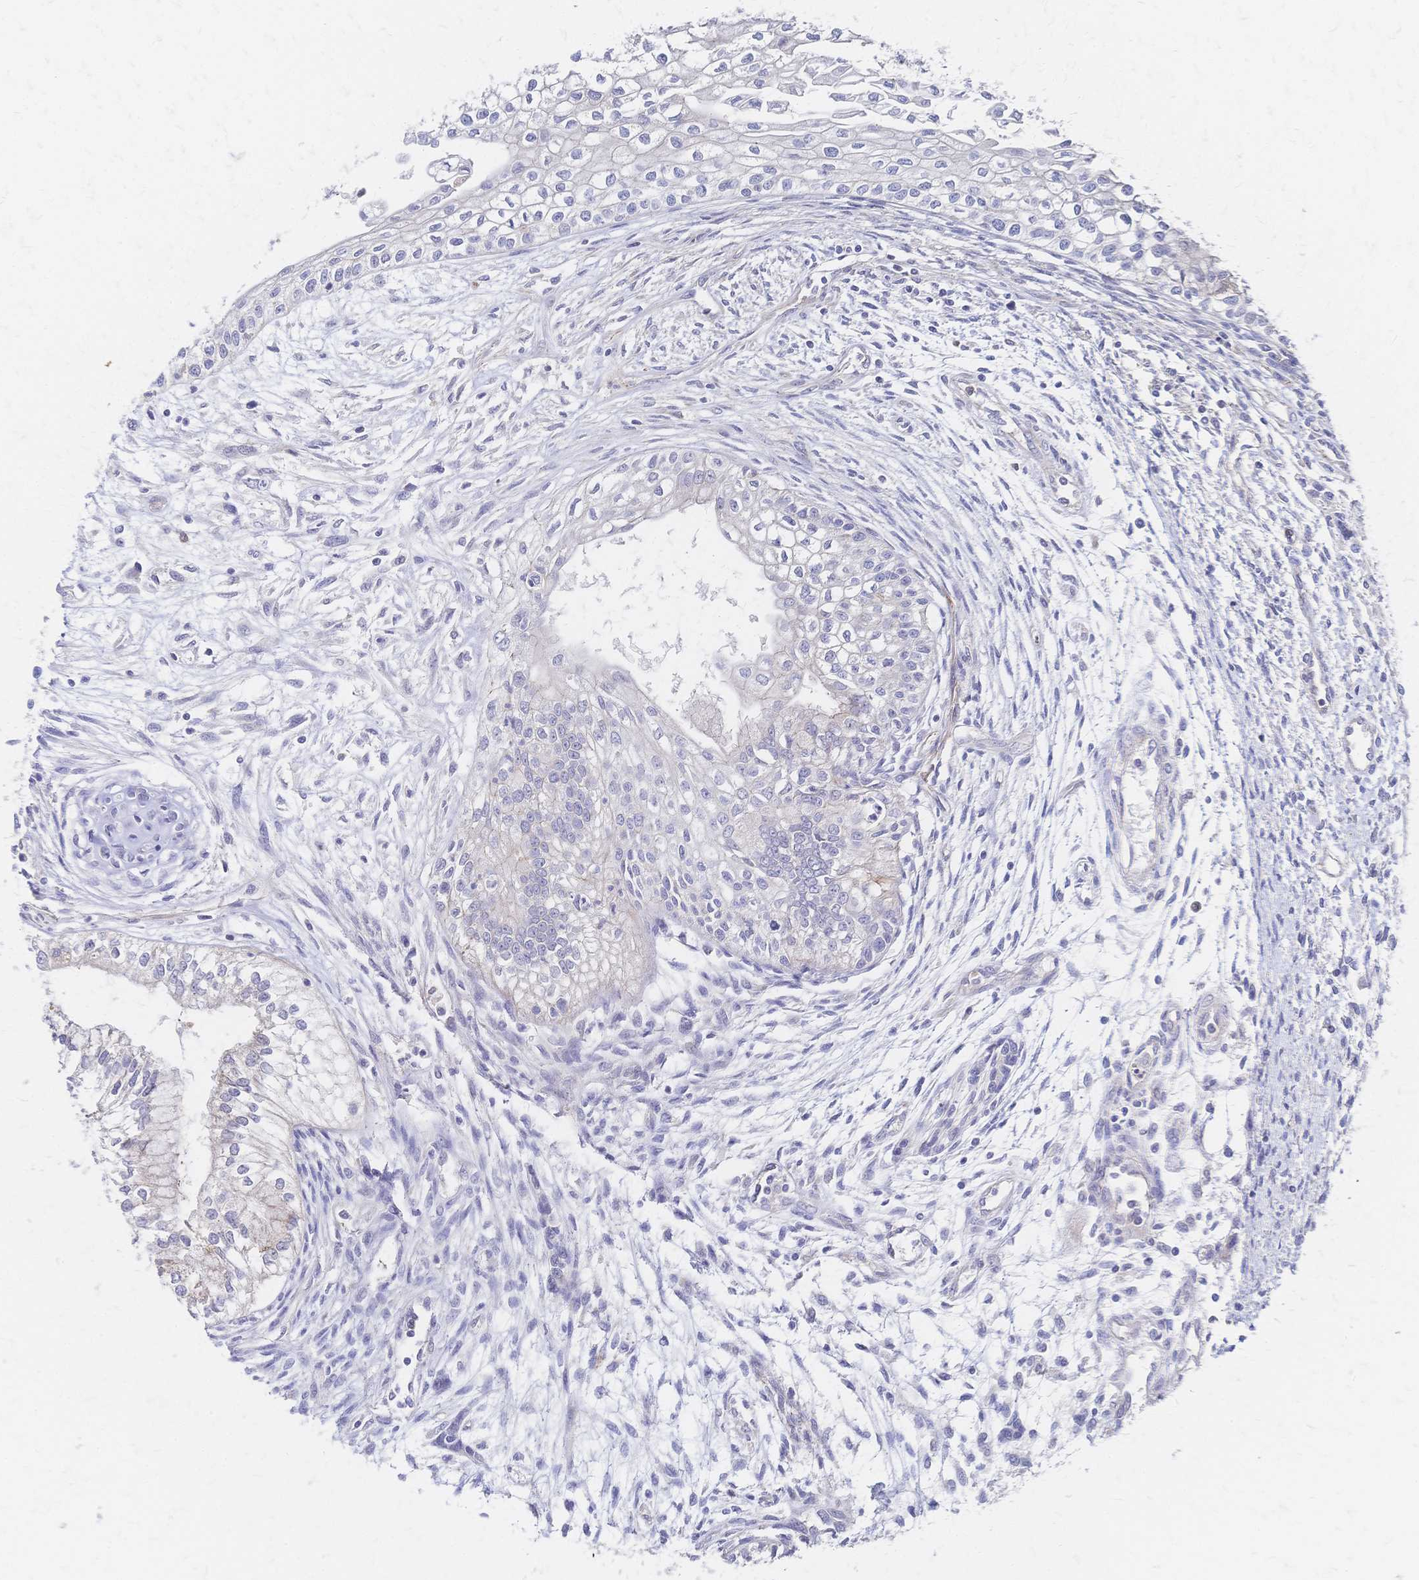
{"staining": {"intensity": "negative", "quantity": "none", "location": "none"}, "tissue": "testis cancer", "cell_type": "Tumor cells", "image_type": "cancer", "snomed": [{"axis": "morphology", "description": "Carcinoma, Embryonal, NOS"}, {"axis": "topography", "description": "Testis"}], "caption": "Testis cancer was stained to show a protein in brown. There is no significant staining in tumor cells.", "gene": "SLC5A1", "patient": {"sex": "male", "age": 37}}